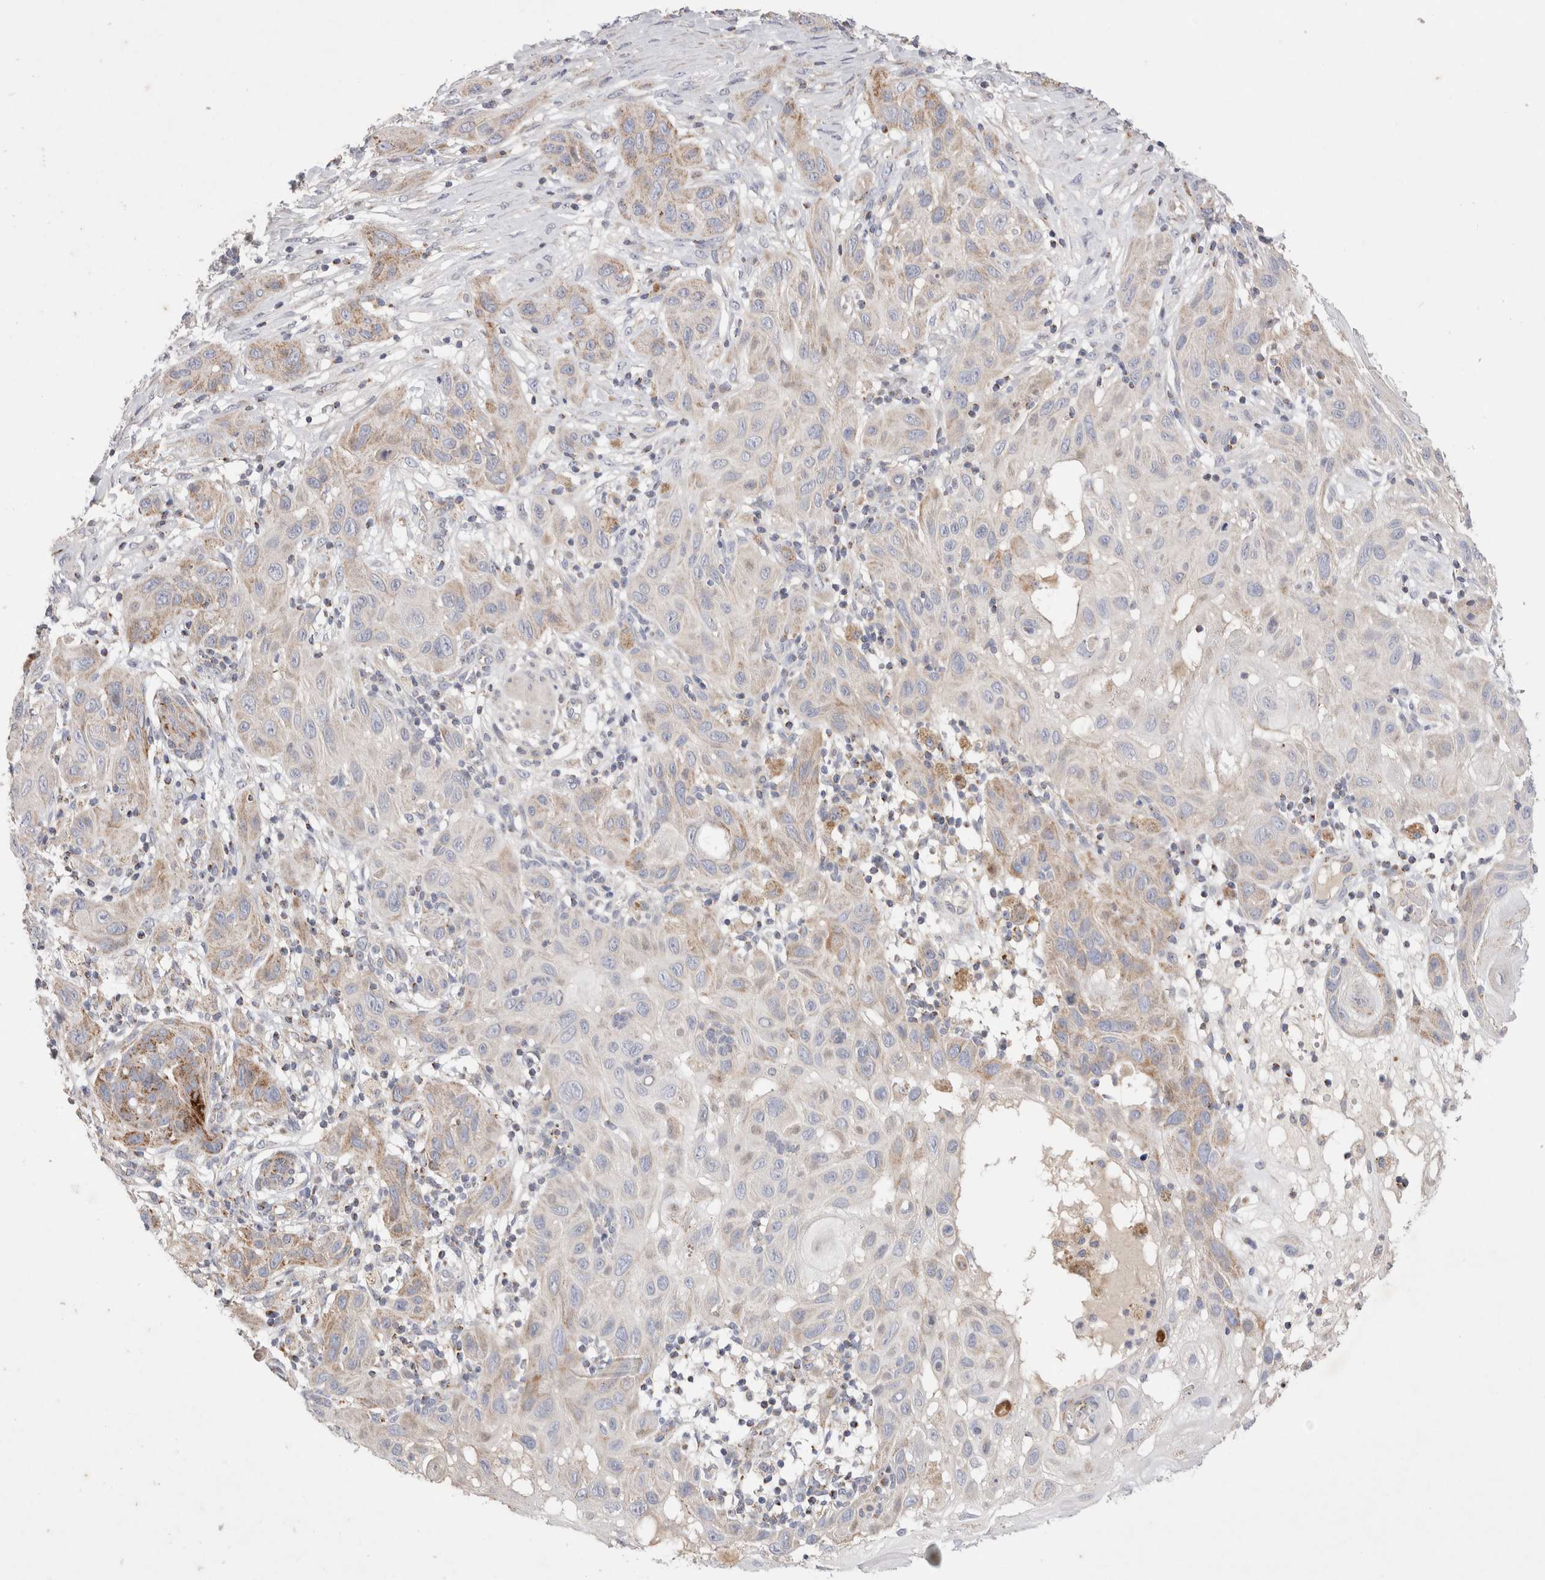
{"staining": {"intensity": "moderate", "quantity": "<25%", "location": "cytoplasmic/membranous"}, "tissue": "skin cancer", "cell_type": "Tumor cells", "image_type": "cancer", "snomed": [{"axis": "morphology", "description": "Squamous cell carcinoma, NOS"}, {"axis": "topography", "description": "Skin"}], "caption": "The histopathology image exhibits a brown stain indicating the presence of a protein in the cytoplasmic/membranous of tumor cells in skin cancer (squamous cell carcinoma).", "gene": "CHADL", "patient": {"sex": "female", "age": 96}}